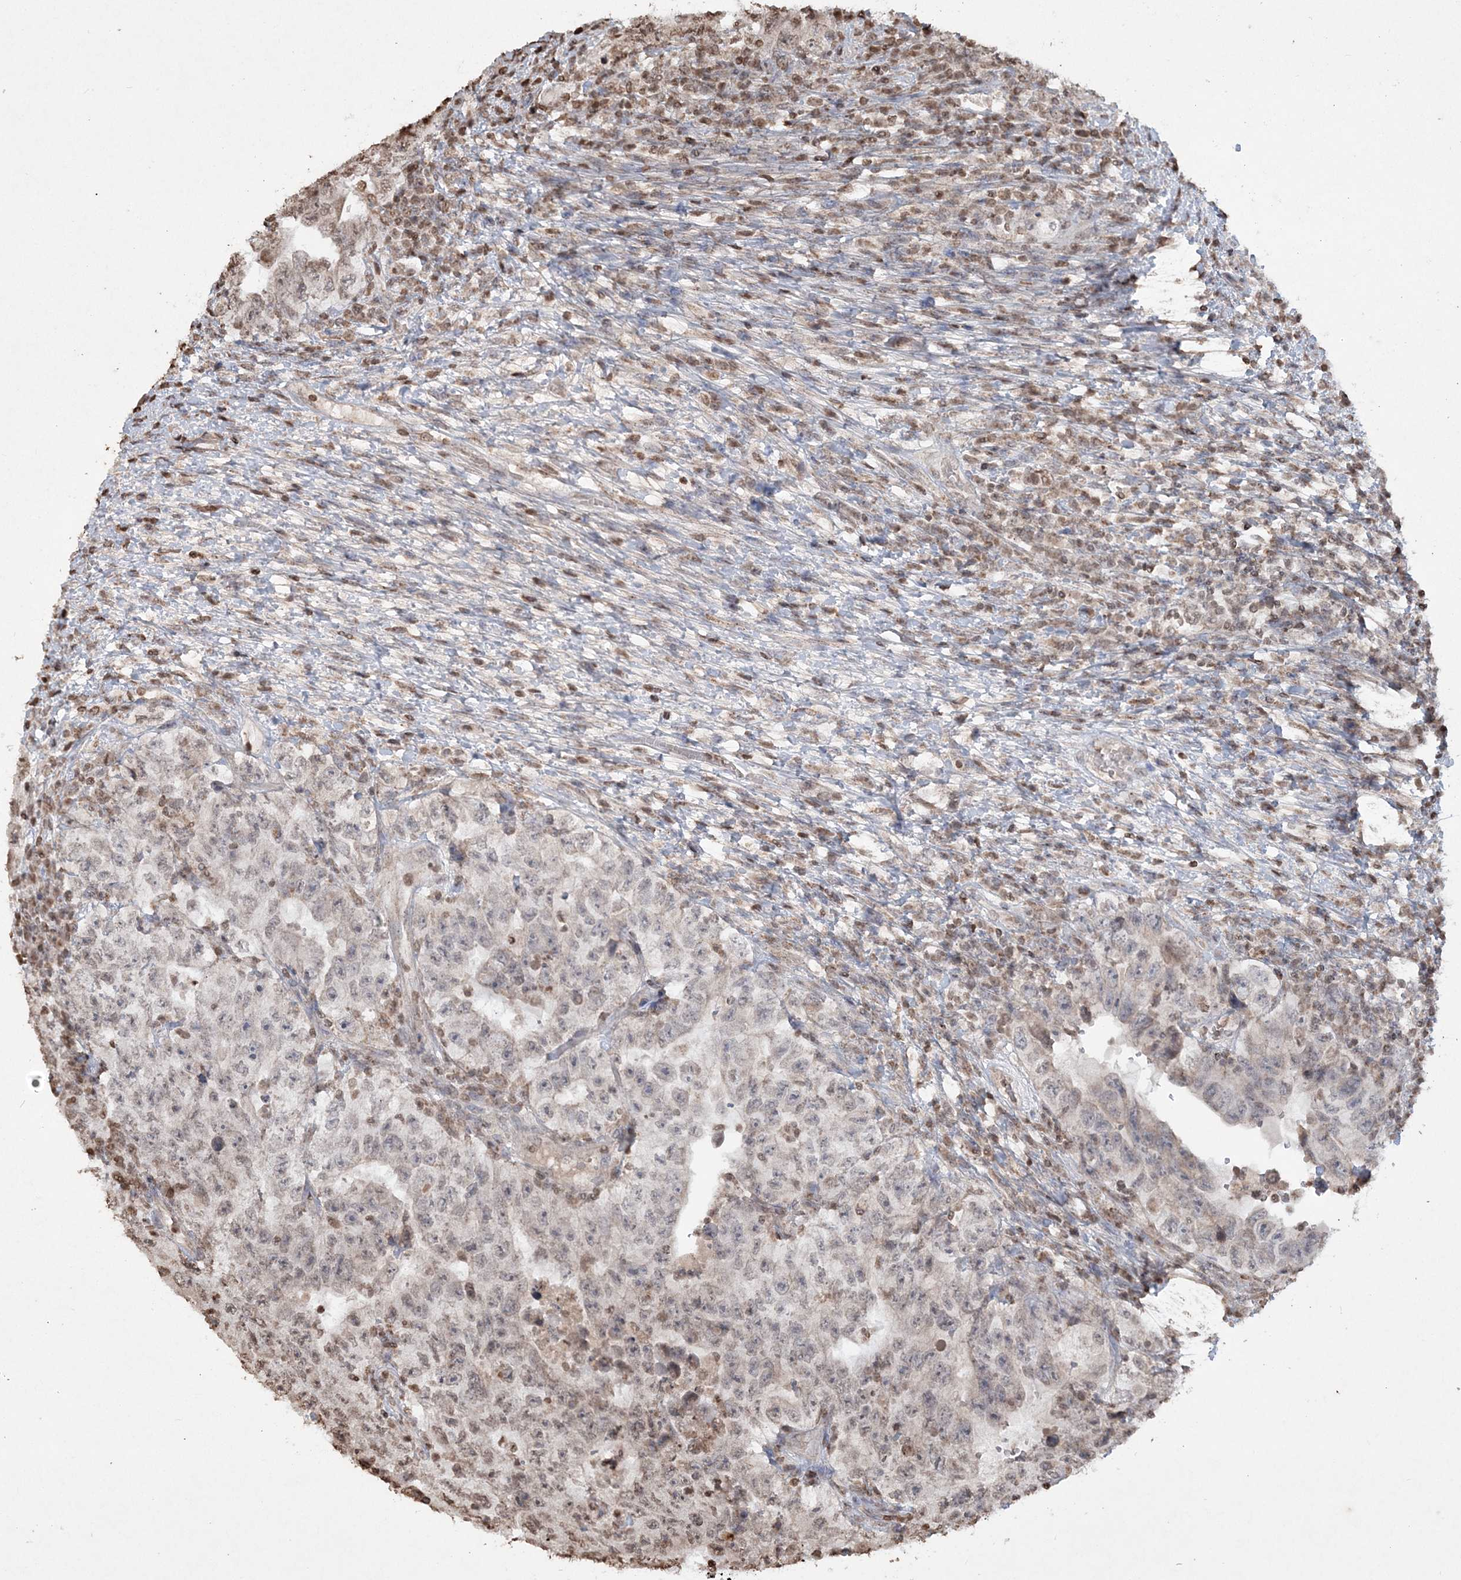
{"staining": {"intensity": "negative", "quantity": "none", "location": "none"}, "tissue": "testis cancer", "cell_type": "Tumor cells", "image_type": "cancer", "snomed": [{"axis": "morphology", "description": "Carcinoma, Embryonal, NOS"}, {"axis": "topography", "description": "Testis"}], "caption": "Immunohistochemistry (IHC) of human testis cancer displays no staining in tumor cells. (Brightfield microscopy of DAB IHC at high magnification).", "gene": "TTC7A", "patient": {"sex": "male", "age": 26}}